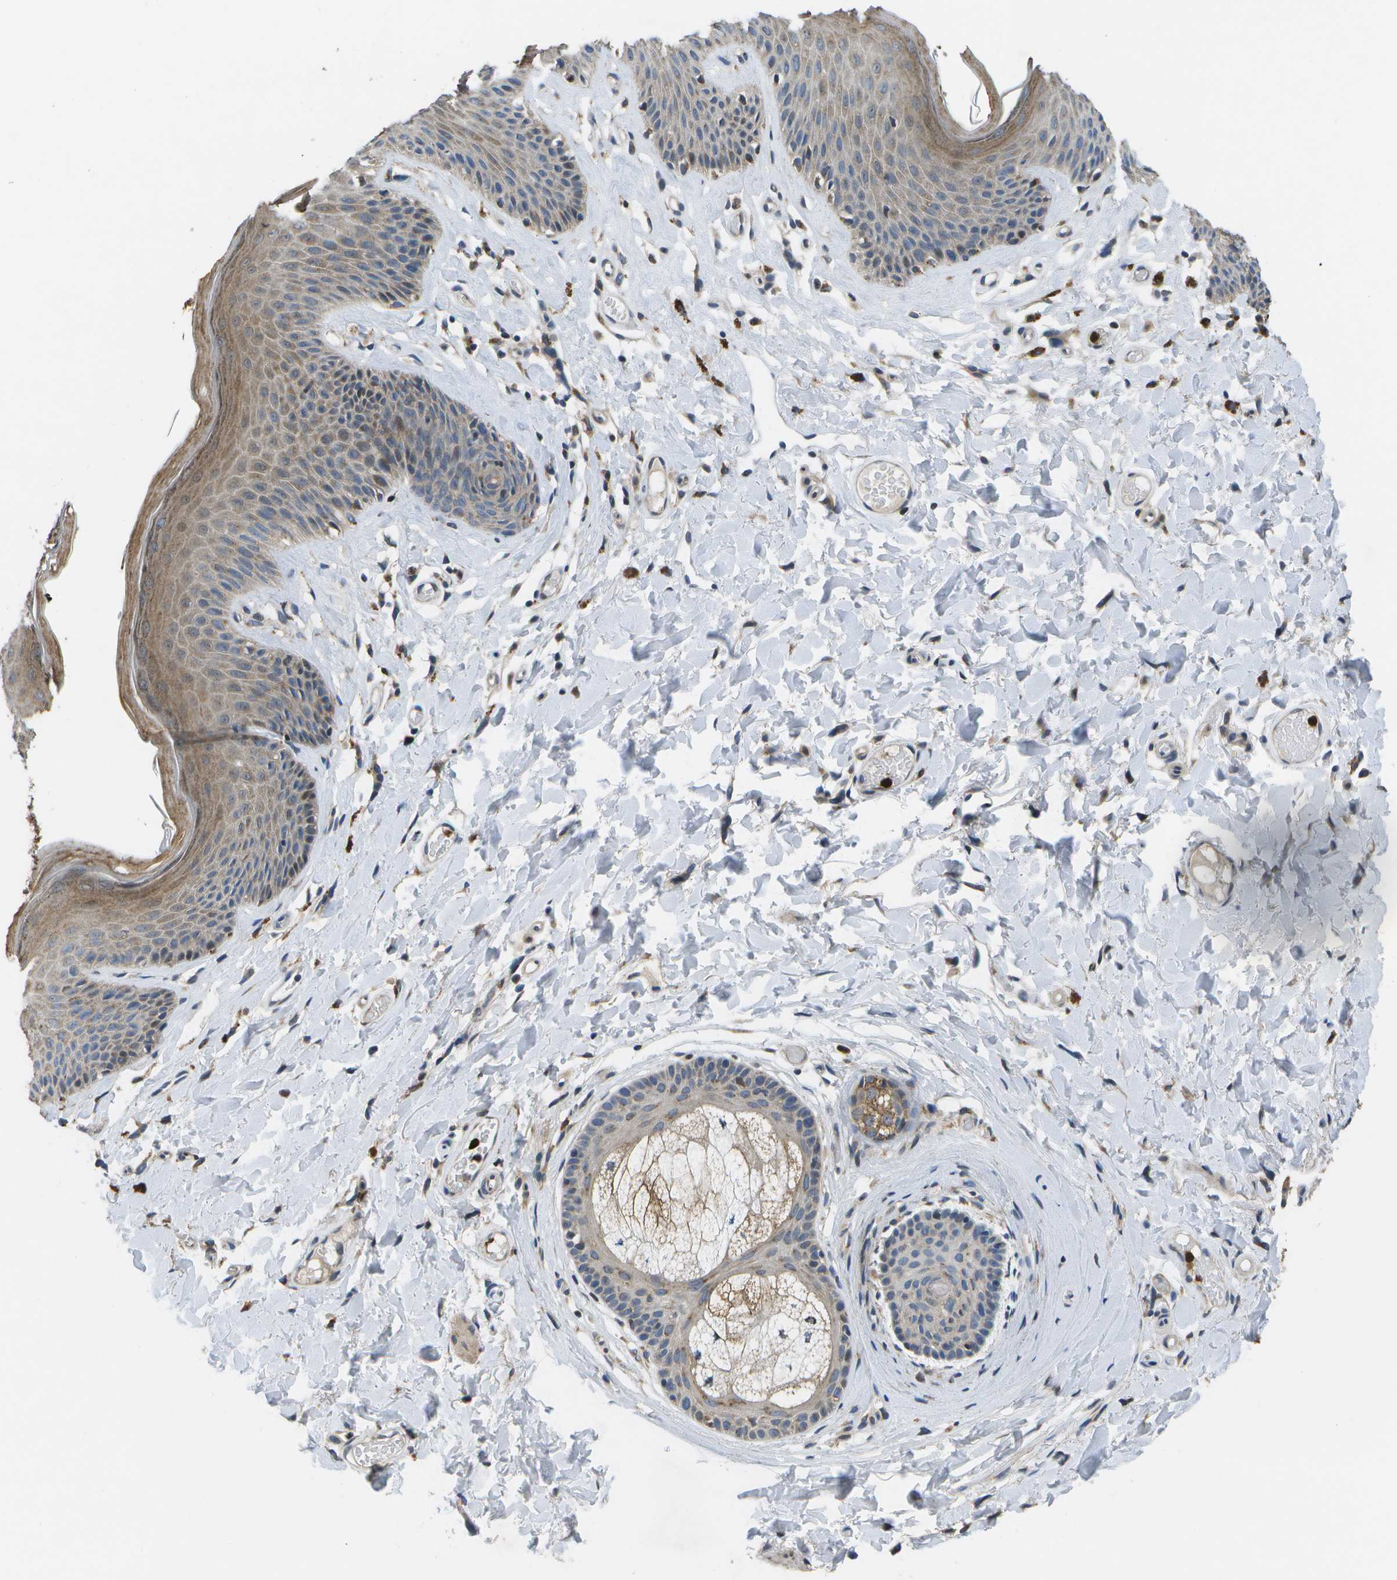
{"staining": {"intensity": "moderate", "quantity": "<25%", "location": "cytoplasmic/membranous"}, "tissue": "skin", "cell_type": "Epidermal cells", "image_type": "normal", "snomed": [{"axis": "morphology", "description": "Normal tissue, NOS"}, {"axis": "topography", "description": "Vulva"}], "caption": "Immunohistochemical staining of normal human skin demonstrates low levels of moderate cytoplasmic/membranous expression in about <25% of epidermal cells. The staining was performed using DAB (3,3'-diaminobenzidine), with brown indicating positive protein expression. Nuclei are stained blue with hematoxylin.", "gene": "GALNT15", "patient": {"sex": "female", "age": 73}}